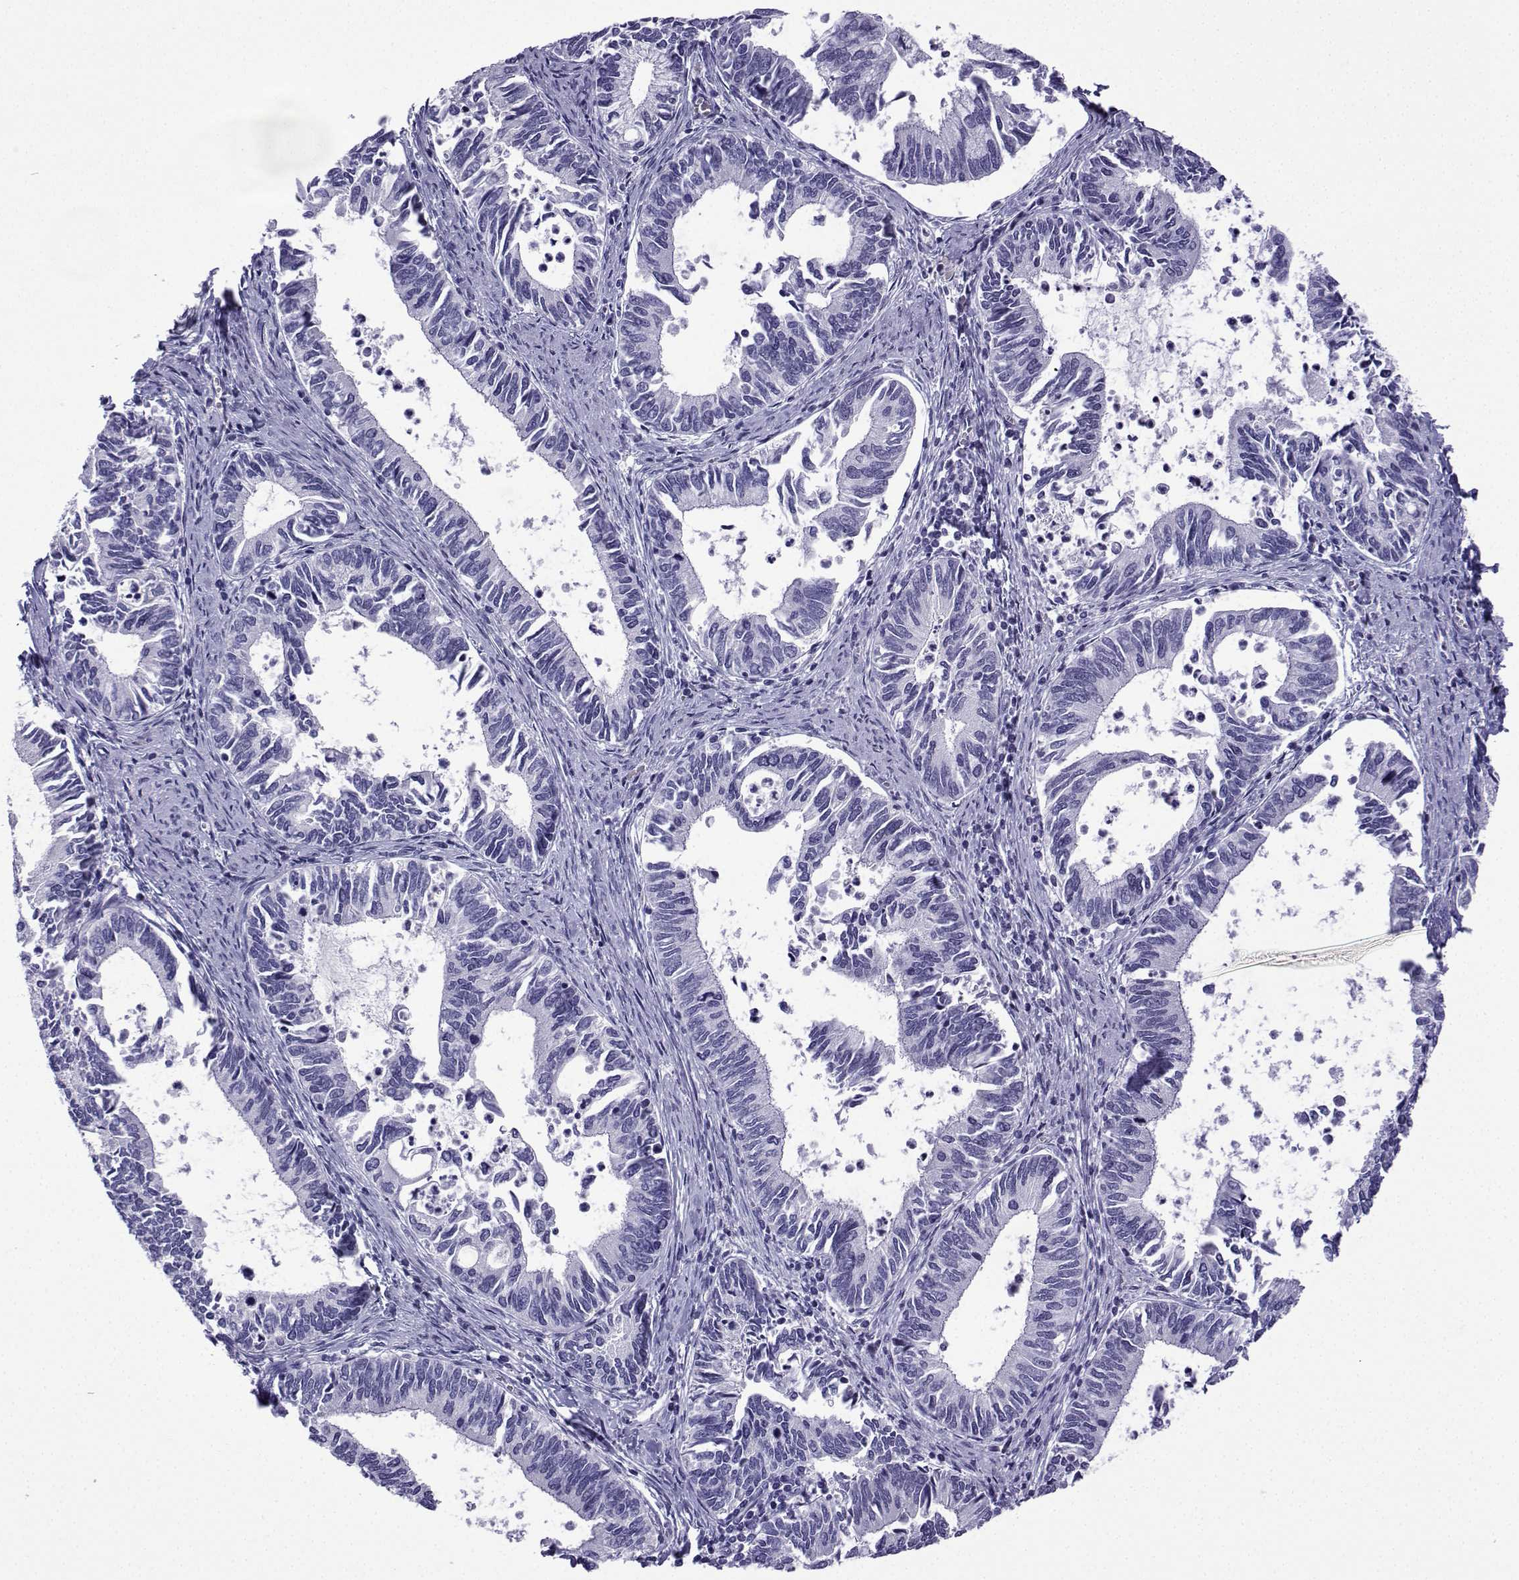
{"staining": {"intensity": "negative", "quantity": "none", "location": "none"}, "tissue": "cervical cancer", "cell_type": "Tumor cells", "image_type": "cancer", "snomed": [{"axis": "morphology", "description": "Adenocarcinoma, NOS"}, {"axis": "topography", "description": "Cervix"}], "caption": "Human cervical cancer (adenocarcinoma) stained for a protein using immunohistochemistry (IHC) reveals no expression in tumor cells.", "gene": "TRIM46", "patient": {"sex": "female", "age": 42}}